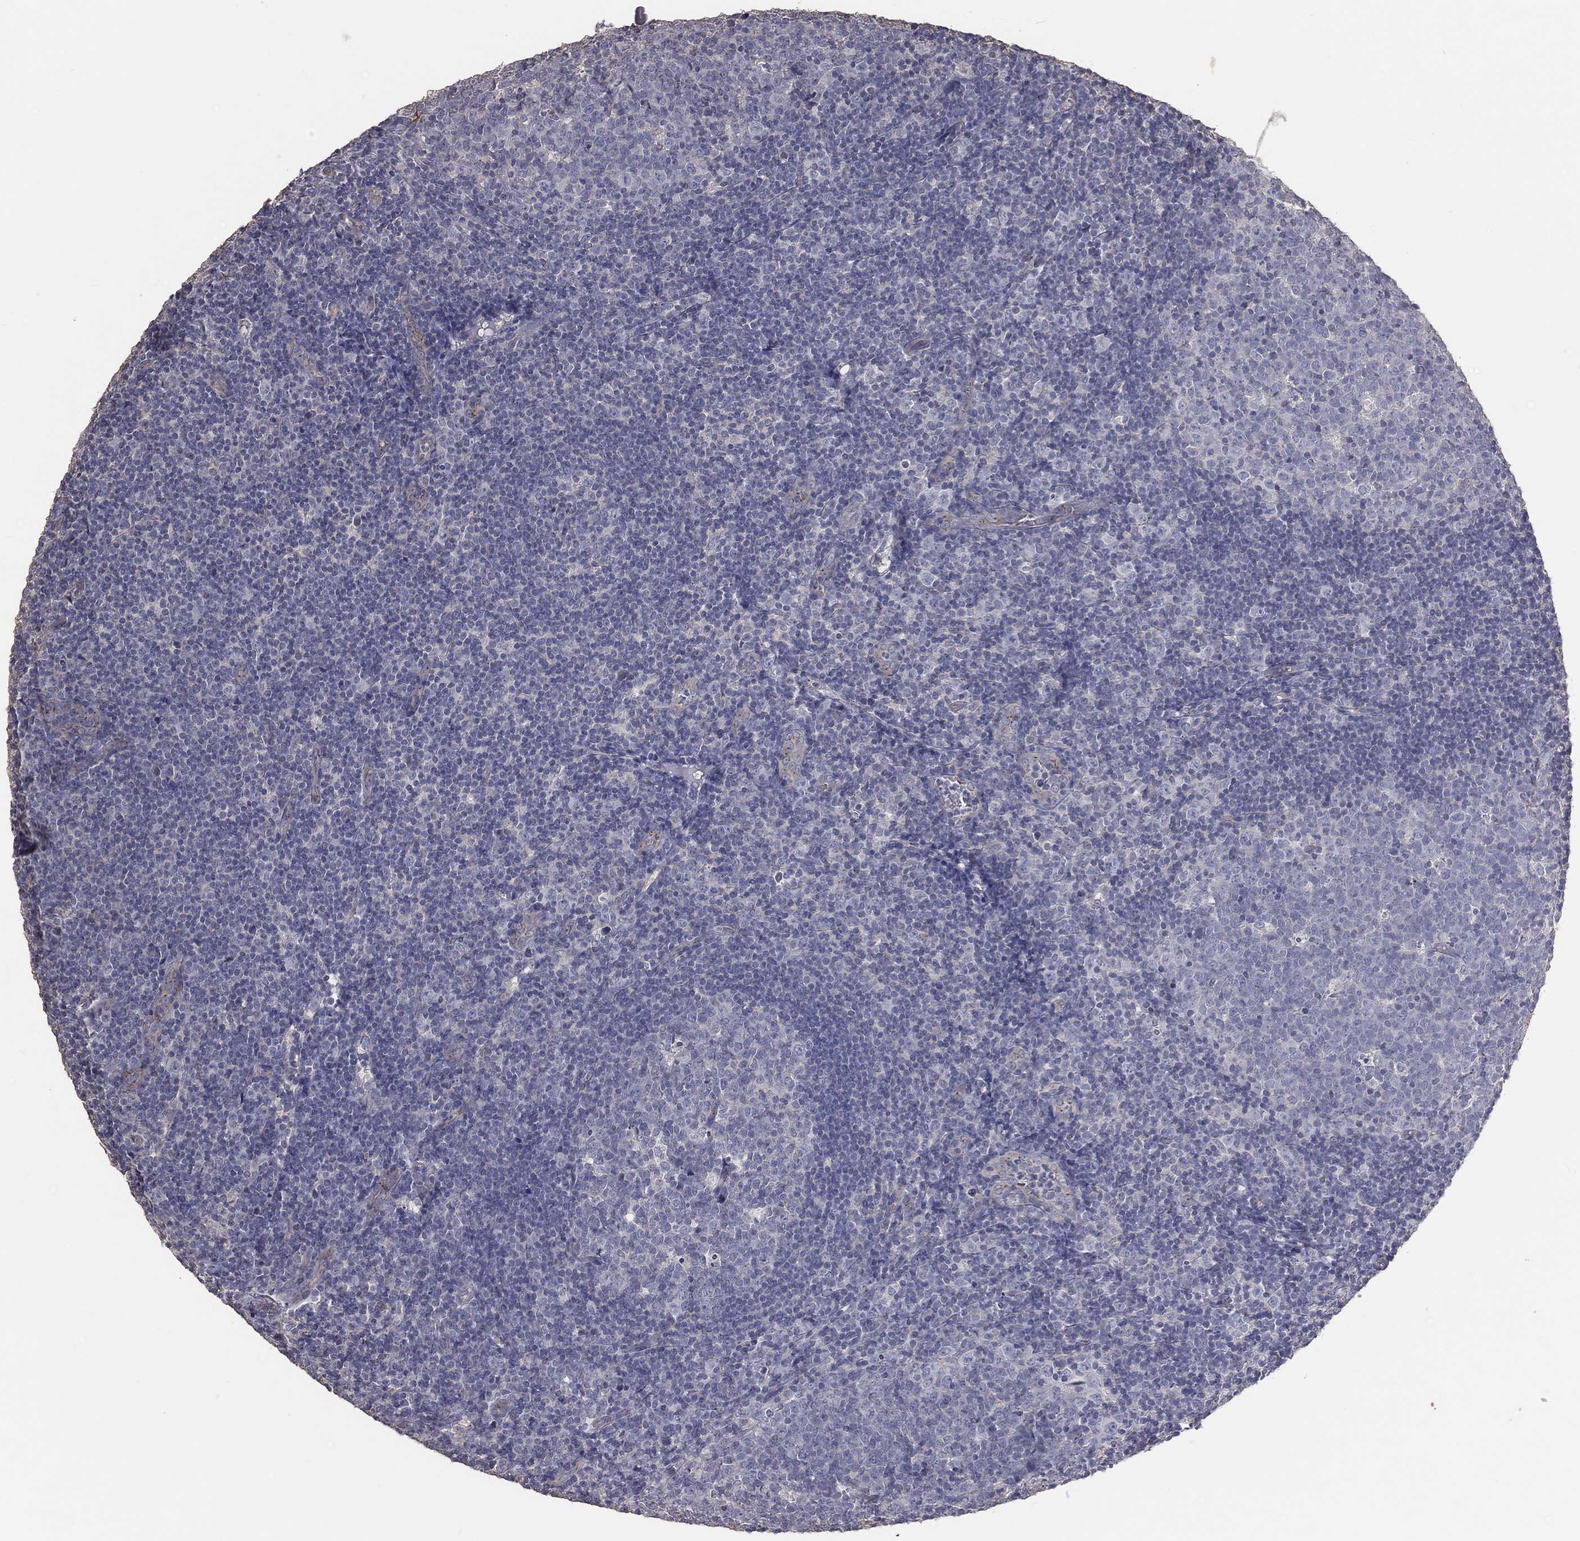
{"staining": {"intensity": "negative", "quantity": "none", "location": "none"}, "tissue": "tonsil", "cell_type": "Germinal center cells", "image_type": "normal", "snomed": [{"axis": "morphology", "description": "Normal tissue, NOS"}, {"axis": "topography", "description": "Tonsil"}], "caption": "Tonsil was stained to show a protein in brown. There is no significant expression in germinal center cells. Nuclei are stained in blue.", "gene": "CROCC", "patient": {"sex": "female", "age": 5}}